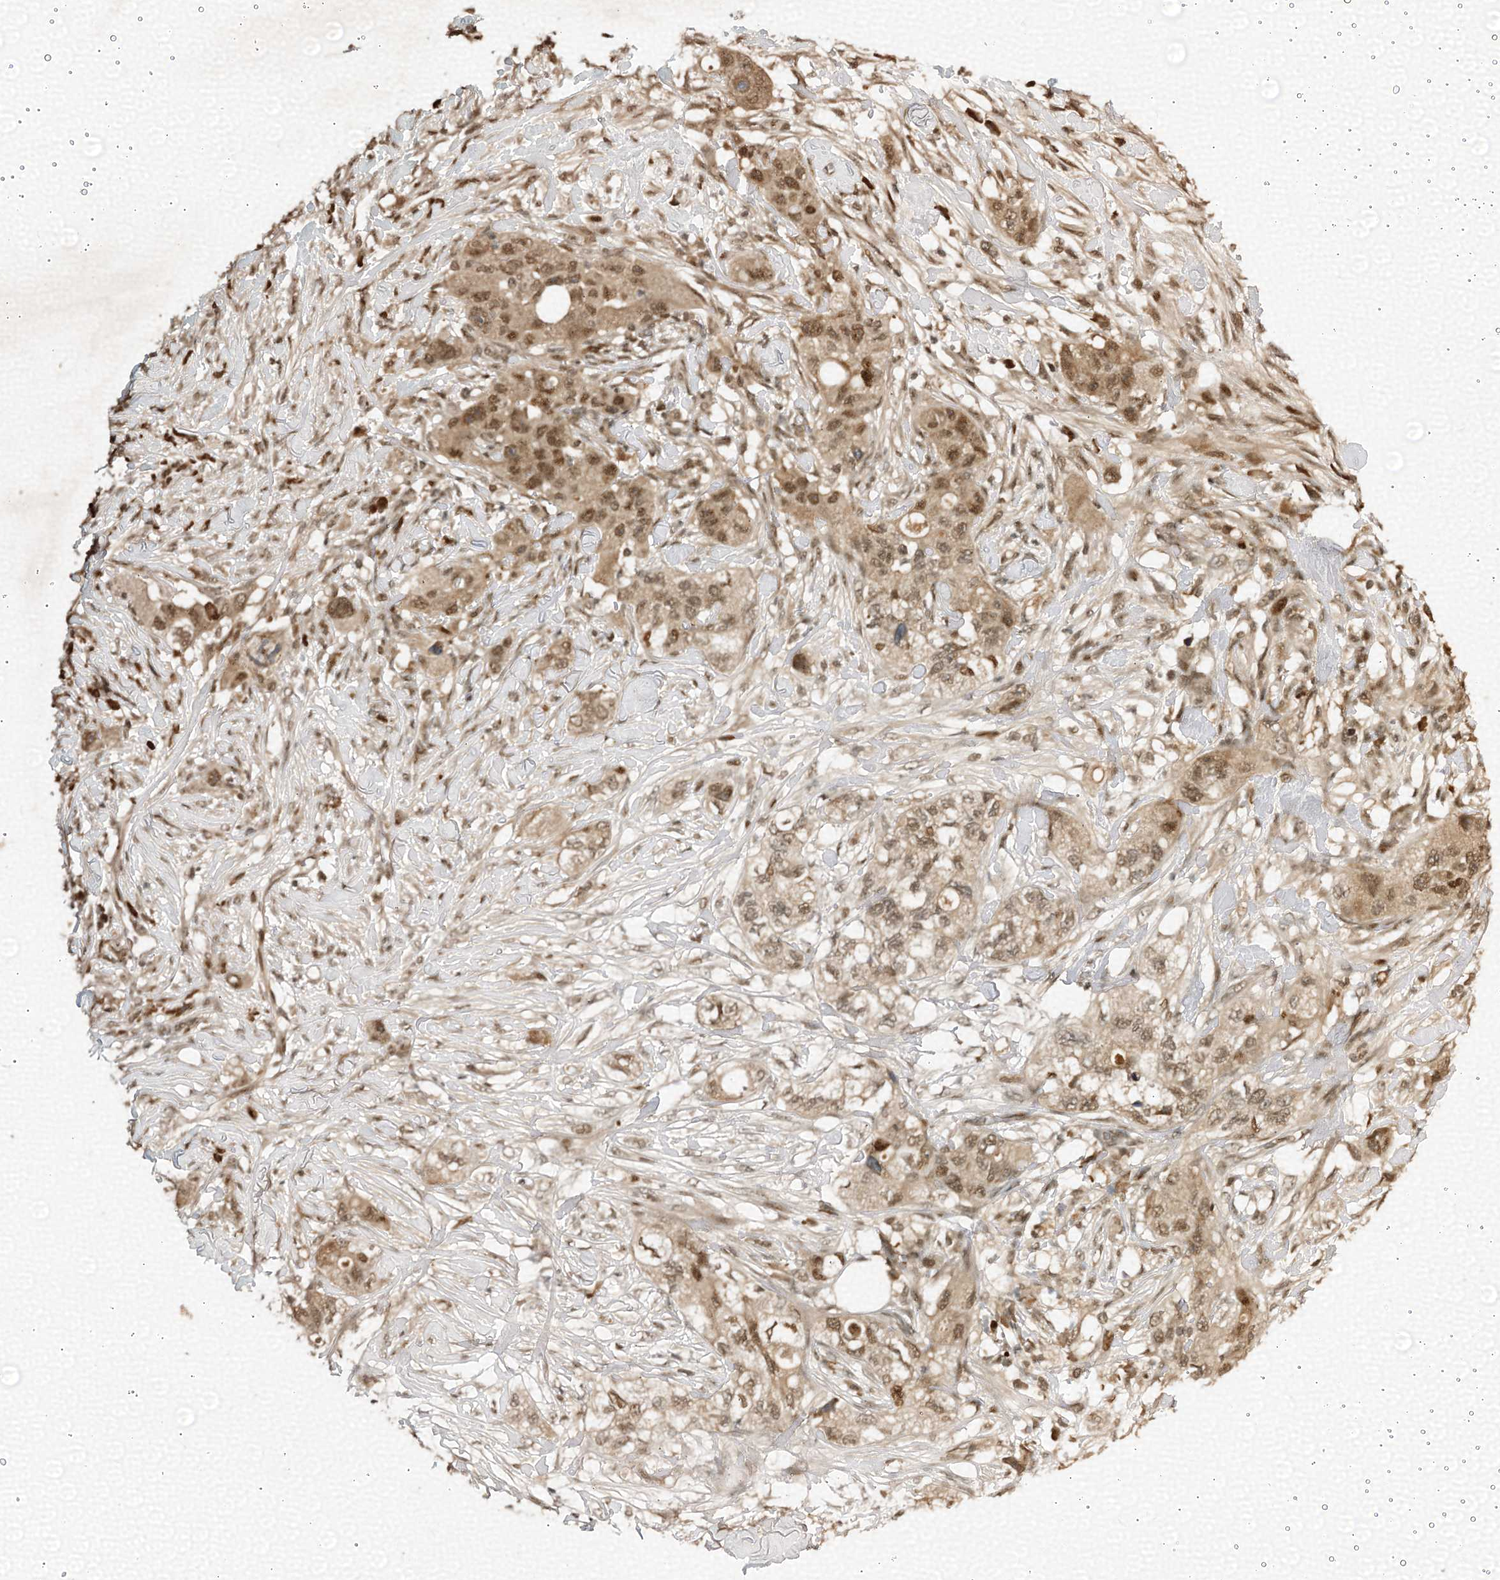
{"staining": {"intensity": "moderate", "quantity": ">75%", "location": "nuclear"}, "tissue": "pancreatic cancer", "cell_type": "Tumor cells", "image_type": "cancer", "snomed": [{"axis": "morphology", "description": "Adenocarcinoma, NOS"}, {"axis": "topography", "description": "Pancreas"}], "caption": "High-power microscopy captured an IHC histopathology image of pancreatic adenocarcinoma, revealing moderate nuclear positivity in approximately >75% of tumor cells. (DAB (3,3'-diaminobenzidine) IHC with brightfield microscopy, high magnification).", "gene": "TRAPPC4", "patient": {"sex": "female", "age": 78}}